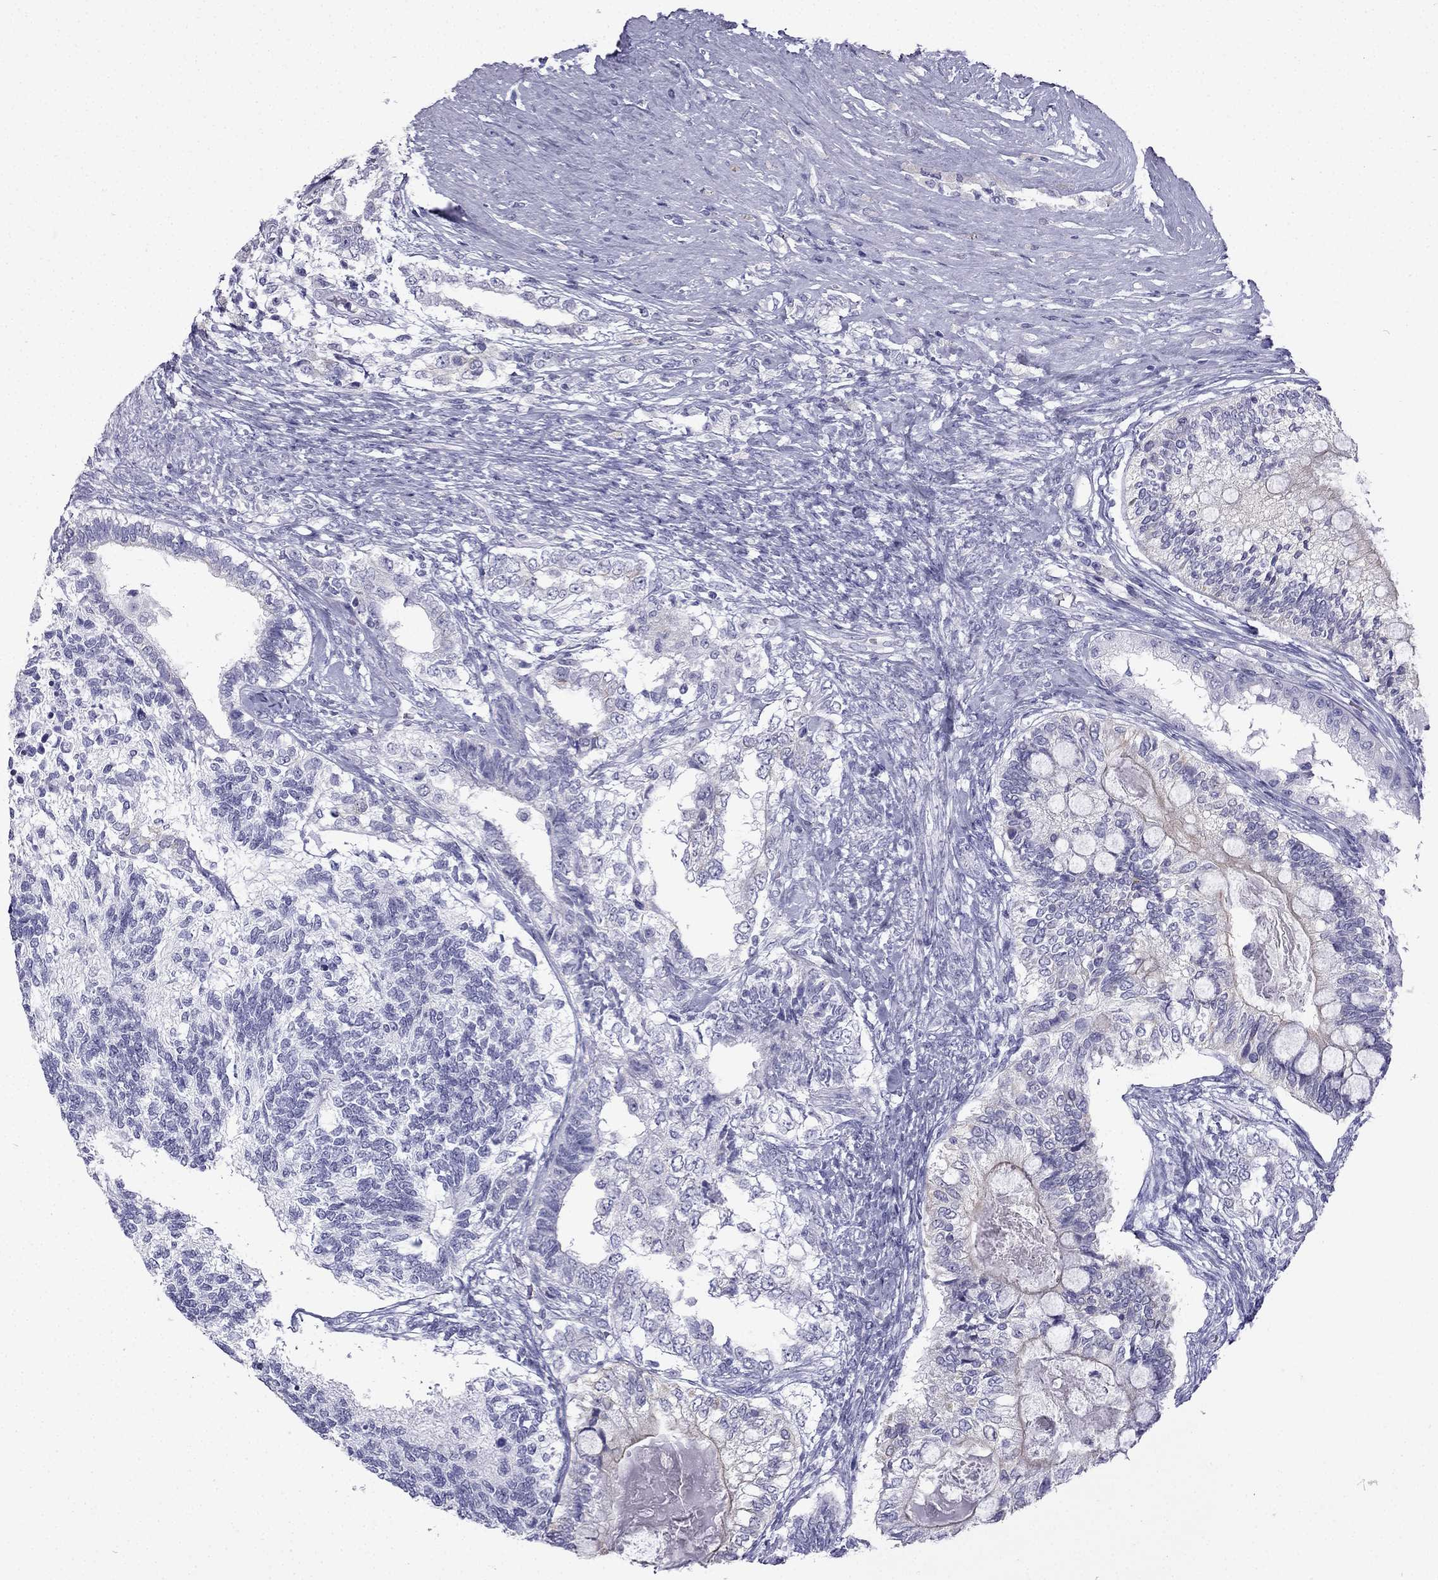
{"staining": {"intensity": "negative", "quantity": "none", "location": "none"}, "tissue": "testis cancer", "cell_type": "Tumor cells", "image_type": "cancer", "snomed": [{"axis": "morphology", "description": "Seminoma, NOS"}, {"axis": "morphology", "description": "Carcinoma, Embryonal, NOS"}, {"axis": "topography", "description": "Testis"}], "caption": "An image of testis embryonal carcinoma stained for a protein shows no brown staining in tumor cells.", "gene": "GJA8", "patient": {"sex": "male", "age": 41}}